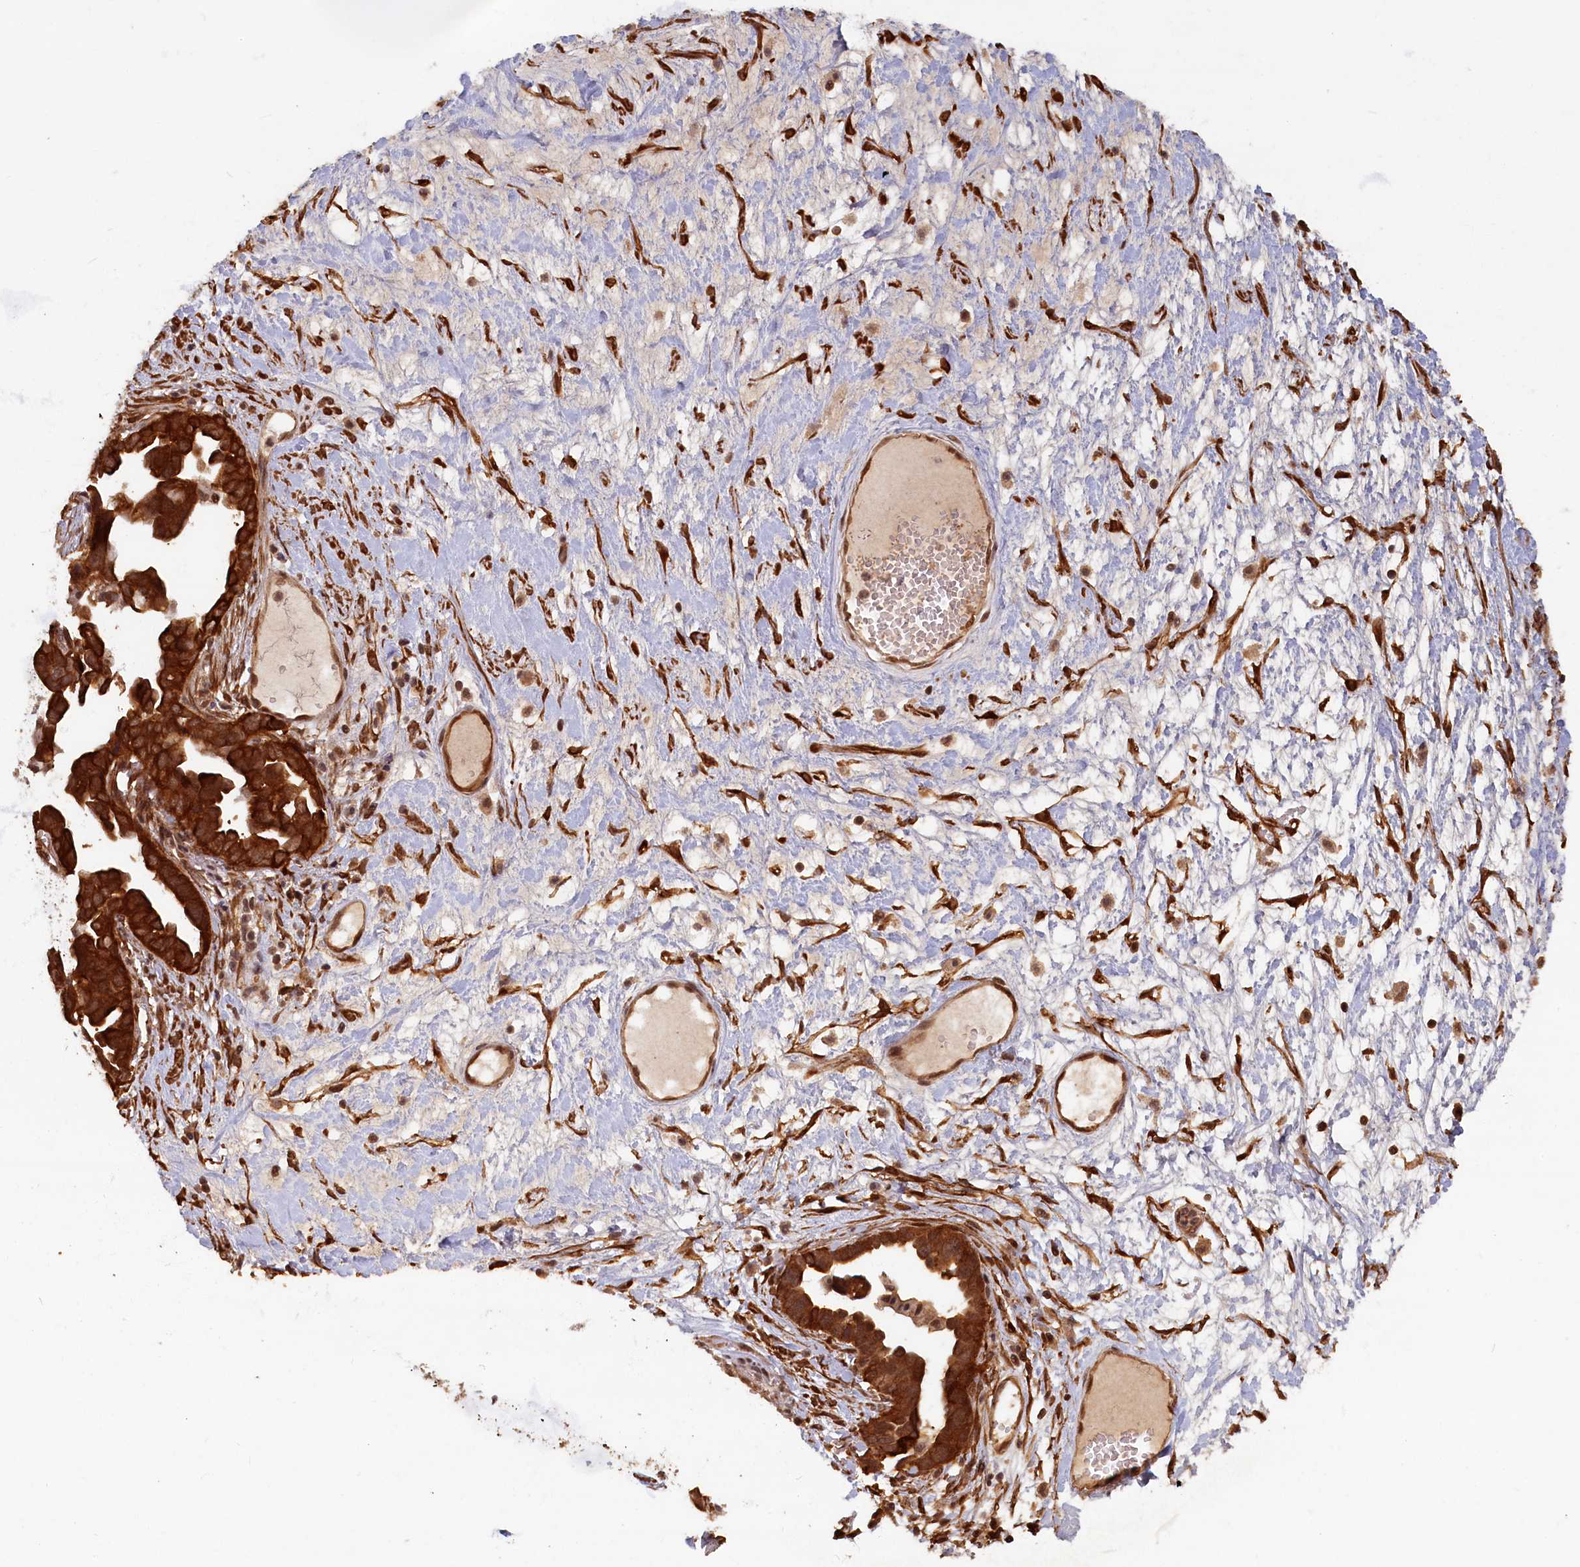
{"staining": {"intensity": "strong", "quantity": ">75%", "location": "cytoplasmic/membranous,nuclear"}, "tissue": "ovarian cancer", "cell_type": "Tumor cells", "image_type": "cancer", "snomed": [{"axis": "morphology", "description": "Cystadenocarcinoma, serous, NOS"}, {"axis": "topography", "description": "Ovary"}], "caption": "An immunohistochemistry (IHC) micrograph of neoplastic tissue is shown. Protein staining in brown highlights strong cytoplasmic/membranous and nuclear positivity in ovarian cancer within tumor cells.", "gene": "HIF3A", "patient": {"sex": "female", "age": 54}}